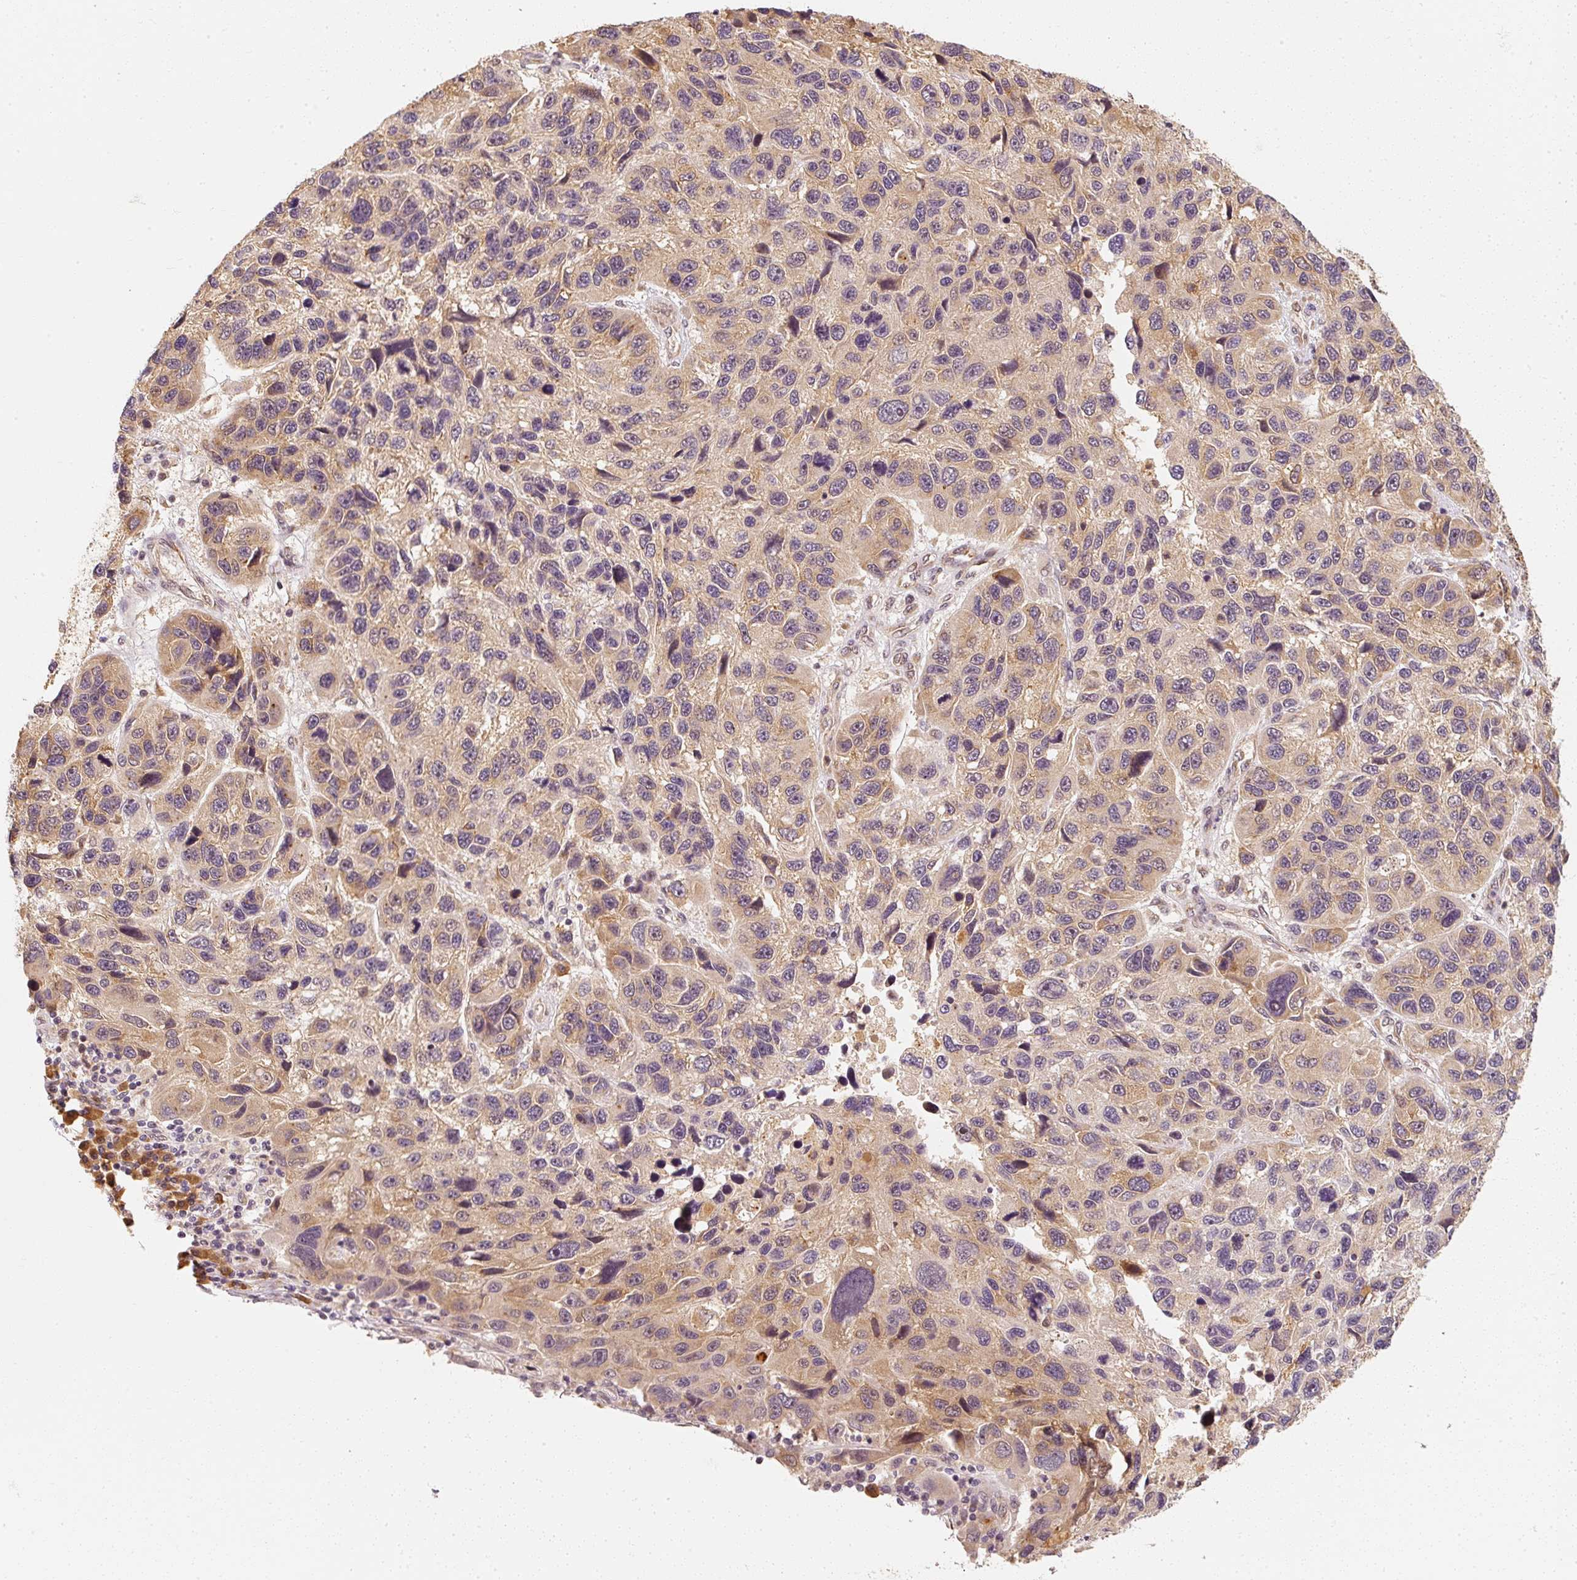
{"staining": {"intensity": "moderate", "quantity": "25%-75%", "location": "cytoplasmic/membranous"}, "tissue": "melanoma", "cell_type": "Tumor cells", "image_type": "cancer", "snomed": [{"axis": "morphology", "description": "Malignant melanoma, NOS"}, {"axis": "topography", "description": "Skin"}], "caption": "A brown stain labels moderate cytoplasmic/membranous positivity of a protein in melanoma tumor cells.", "gene": "EEF1A2", "patient": {"sex": "male", "age": 53}}